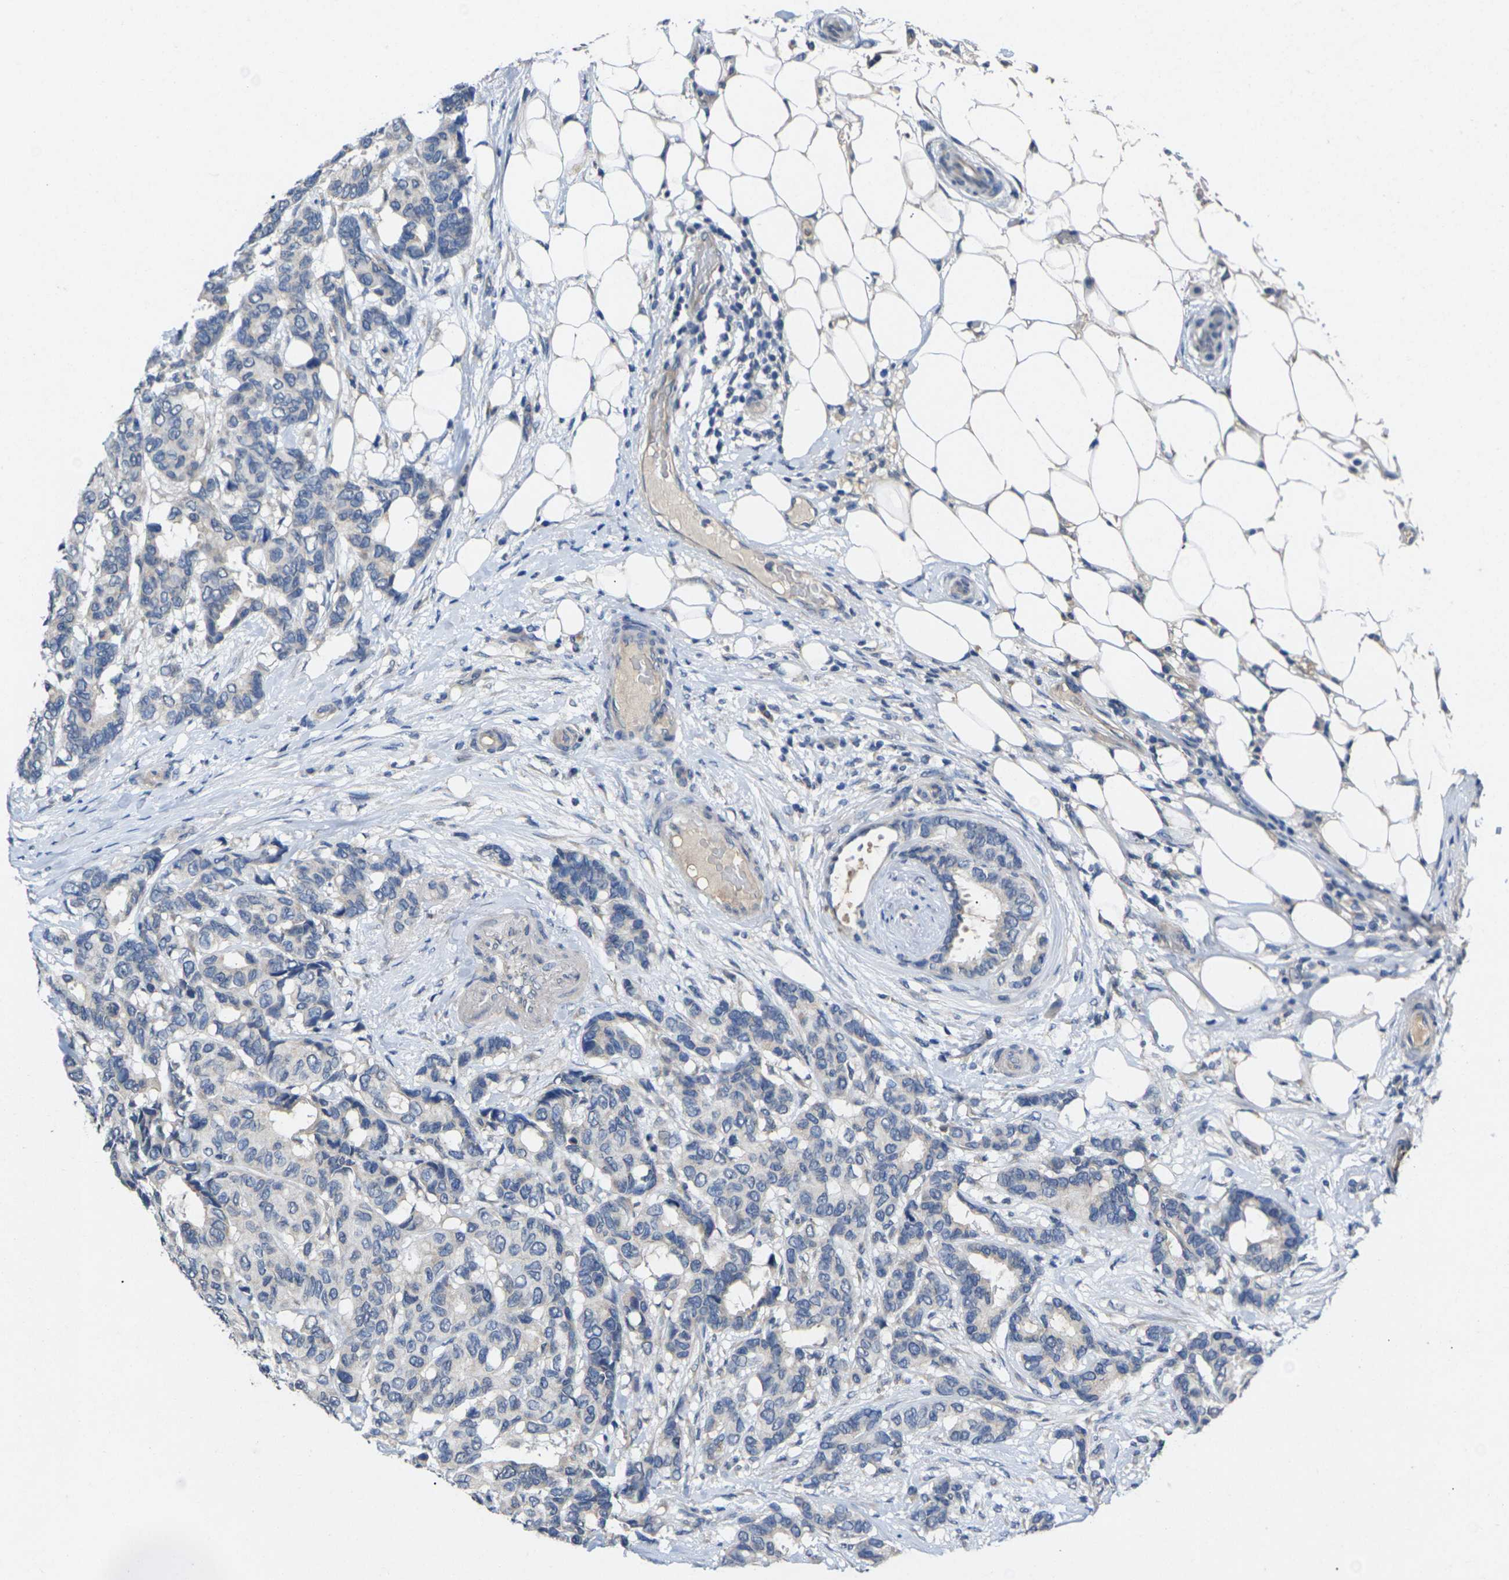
{"staining": {"intensity": "negative", "quantity": "none", "location": "none"}, "tissue": "breast cancer", "cell_type": "Tumor cells", "image_type": "cancer", "snomed": [{"axis": "morphology", "description": "Duct carcinoma"}, {"axis": "topography", "description": "Breast"}], "caption": "Breast cancer (infiltrating ductal carcinoma) stained for a protein using immunohistochemistry displays no positivity tumor cells.", "gene": "SLC2A2", "patient": {"sex": "female", "age": 87}}